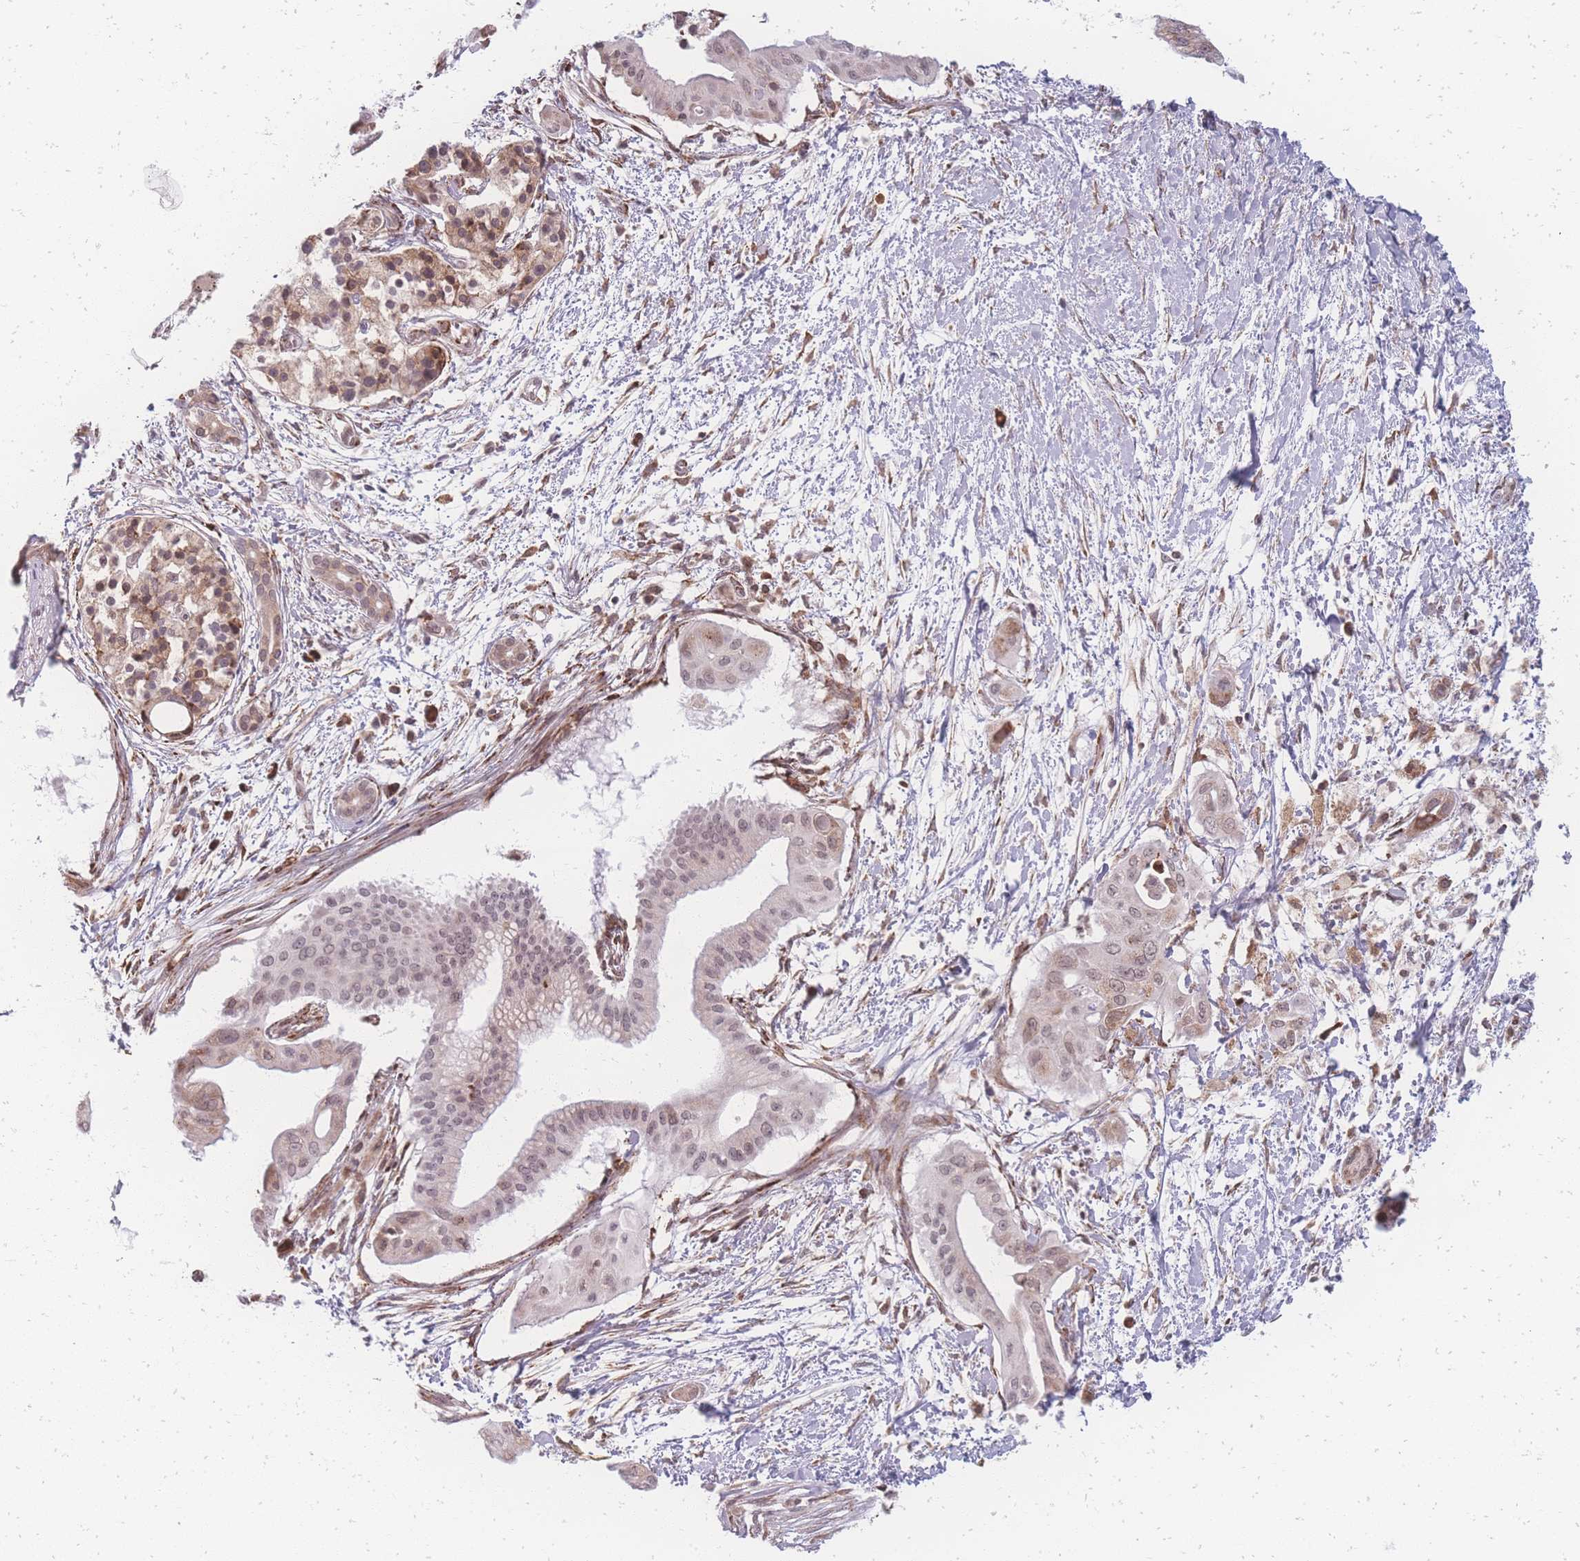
{"staining": {"intensity": "weak", "quantity": "<25%", "location": "nuclear"}, "tissue": "pancreatic cancer", "cell_type": "Tumor cells", "image_type": "cancer", "snomed": [{"axis": "morphology", "description": "Adenocarcinoma, NOS"}, {"axis": "topography", "description": "Pancreas"}], "caption": "Immunohistochemical staining of pancreatic adenocarcinoma reveals no significant positivity in tumor cells. The staining was performed using DAB to visualize the protein expression in brown, while the nuclei were stained in blue with hematoxylin (Magnification: 20x).", "gene": "ZC3H13", "patient": {"sex": "male", "age": 68}}